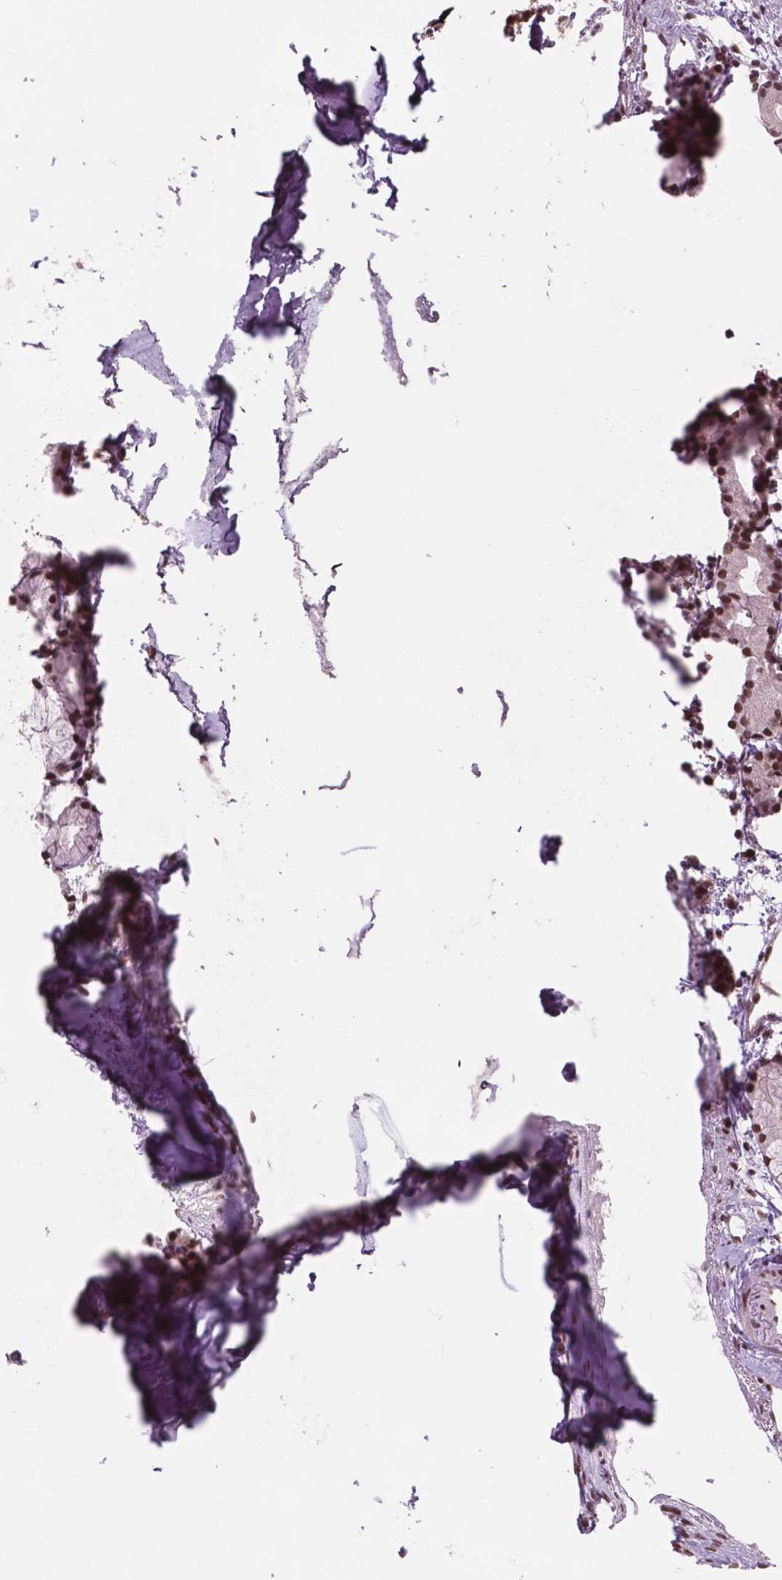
{"staining": {"intensity": "strong", "quantity": ">75%", "location": "nuclear"}, "tissue": "nasopharynx", "cell_type": "Respiratory epithelial cells", "image_type": "normal", "snomed": [{"axis": "morphology", "description": "Normal tissue, NOS"}, {"axis": "topography", "description": "Nasopharynx"}], "caption": "A high-resolution photomicrograph shows IHC staining of benign nasopharynx, which reveals strong nuclear staining in approximately >75% of respiratory epithelial cells. (IHC, brightfield microscopy, high magnification).", "gene": "POLR2E", "patient": {"sex": "female", "age": 52}}